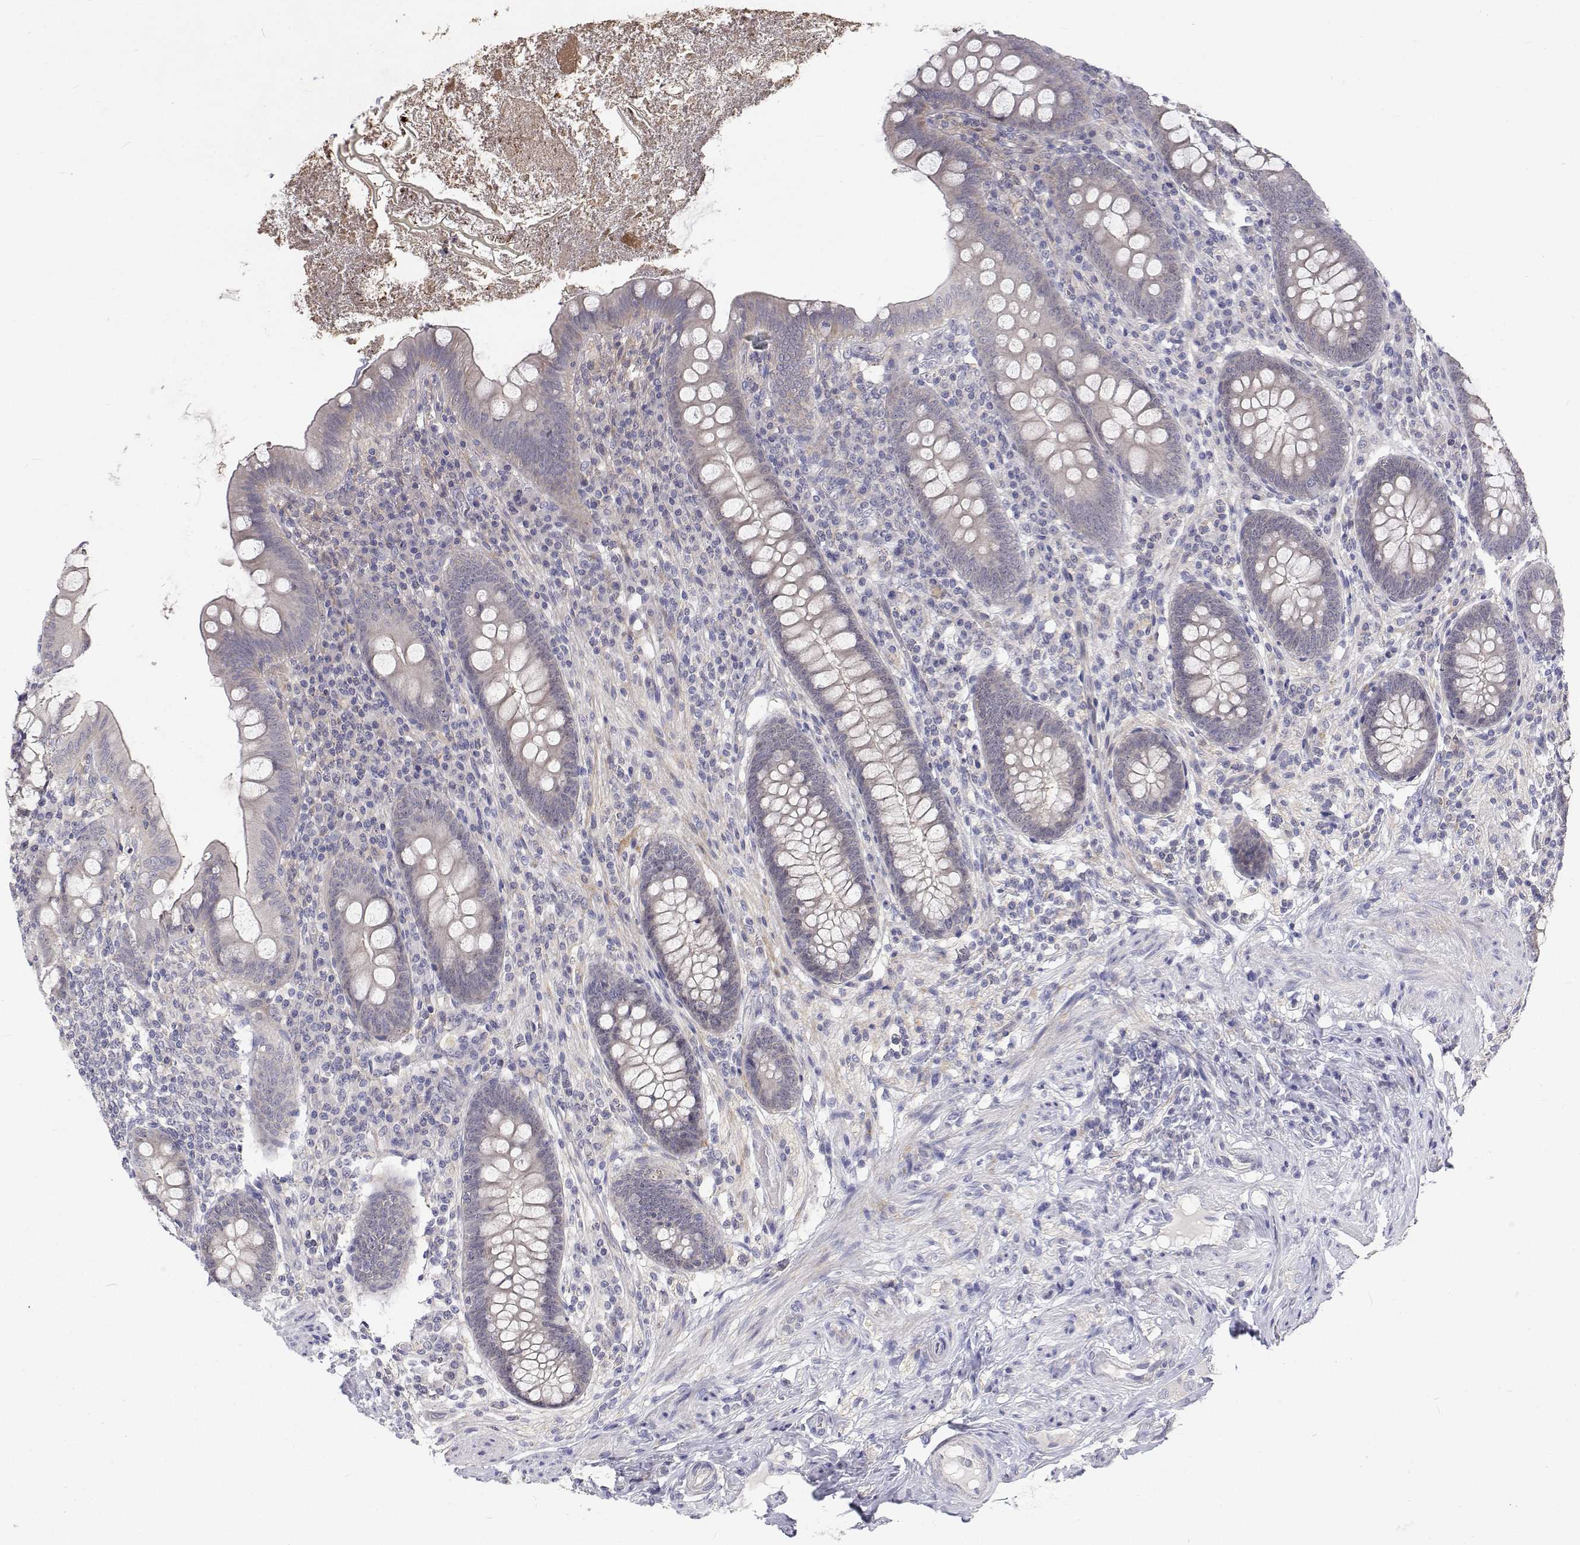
{"staining": {"intensity": "negative", "quantity": "none", "location": "none"}, "tissue": "appendix", "cell_type": "Glandular cells", "image_type": "normal", "snomed": [{"axis": "morphology", "description": "Normal tissue, NOS"}, {"axis": "topography", "description": "Appendix"}], "caption": "Human appendix stained for a protein using immunohistochemistry reveals no staining in glandular cells.", "gene": "MYPN", "patient": {"sex": "male", "age": 71}}